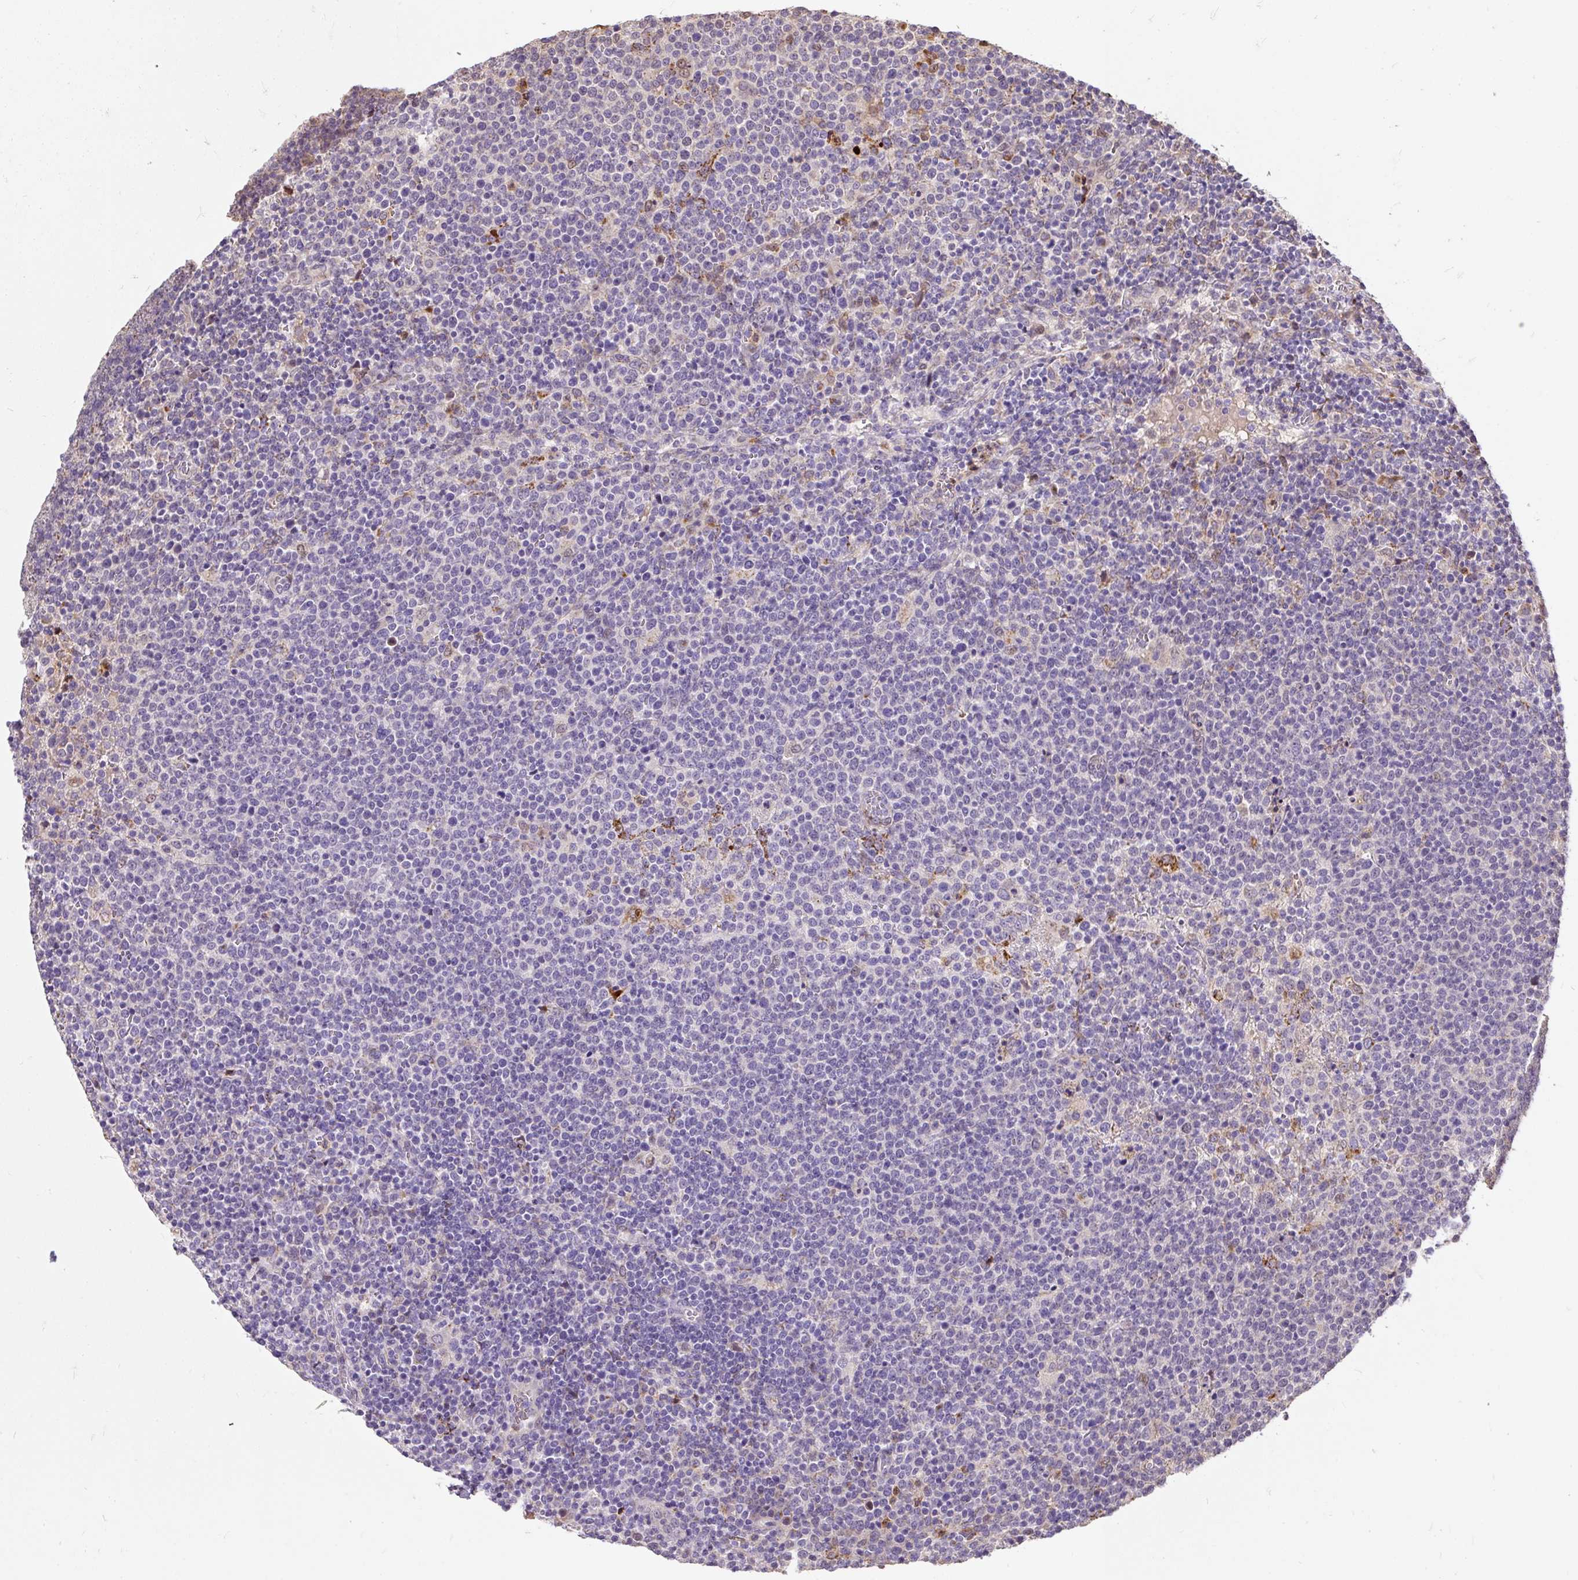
{"staining": {"intensity": "negative", "quantity": "none", "location": "none"}, "tissue": "lymphoma", "cell_type": "Tumor cells", "image_type": "cancer", "snomed": [{"axis": "morphology", "description": "Malignant lymphoma, non-Hodgkin's type, High grade"}, {"axis": "topography", "description": "Lymph node"}], "caption": "Immunohistochemical staining of human high-grade malignant lymphoma, non-Hodgkin's type reveals no significant expression in tumor cells.", "gene": "PUS7L", "patient": {"sex": "male", "age": 61}}